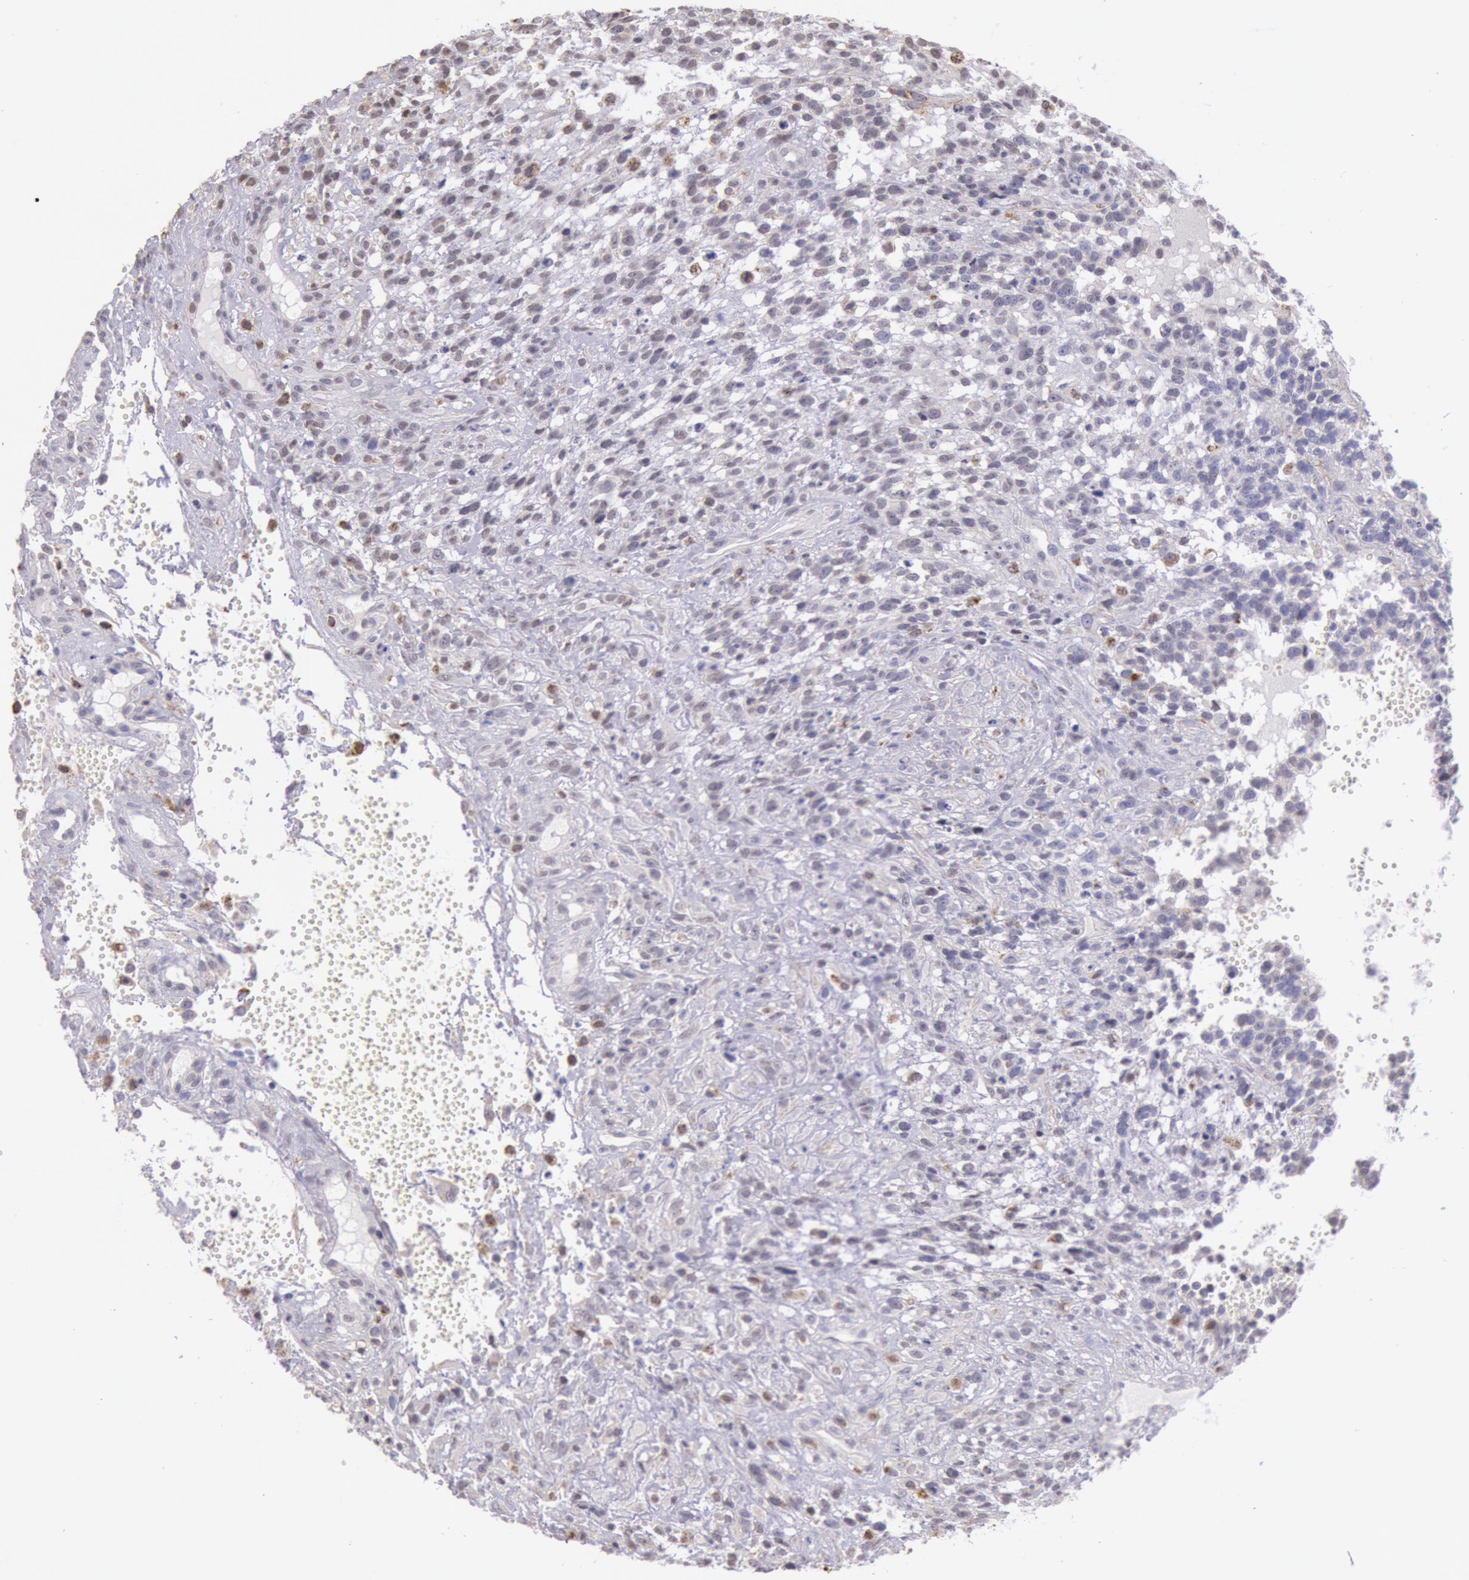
{"staining": {"intensity": "negative", "quantity": "none", "location": "none"}, "tissue": "glioma", "cell_type": "Tumor cells", "image_type": "cancer", "snomed": [{"axis": "morphology", "description": "Glioma, malignant, High grade"}, {"axis": "topography", "description": "Brain"}], "caption": "Immunohistochemical staining of glioma shows no significant positivity in tumor cells.", "gene": "FRMD6", "patient": {"sex": "male", "age": 66}}